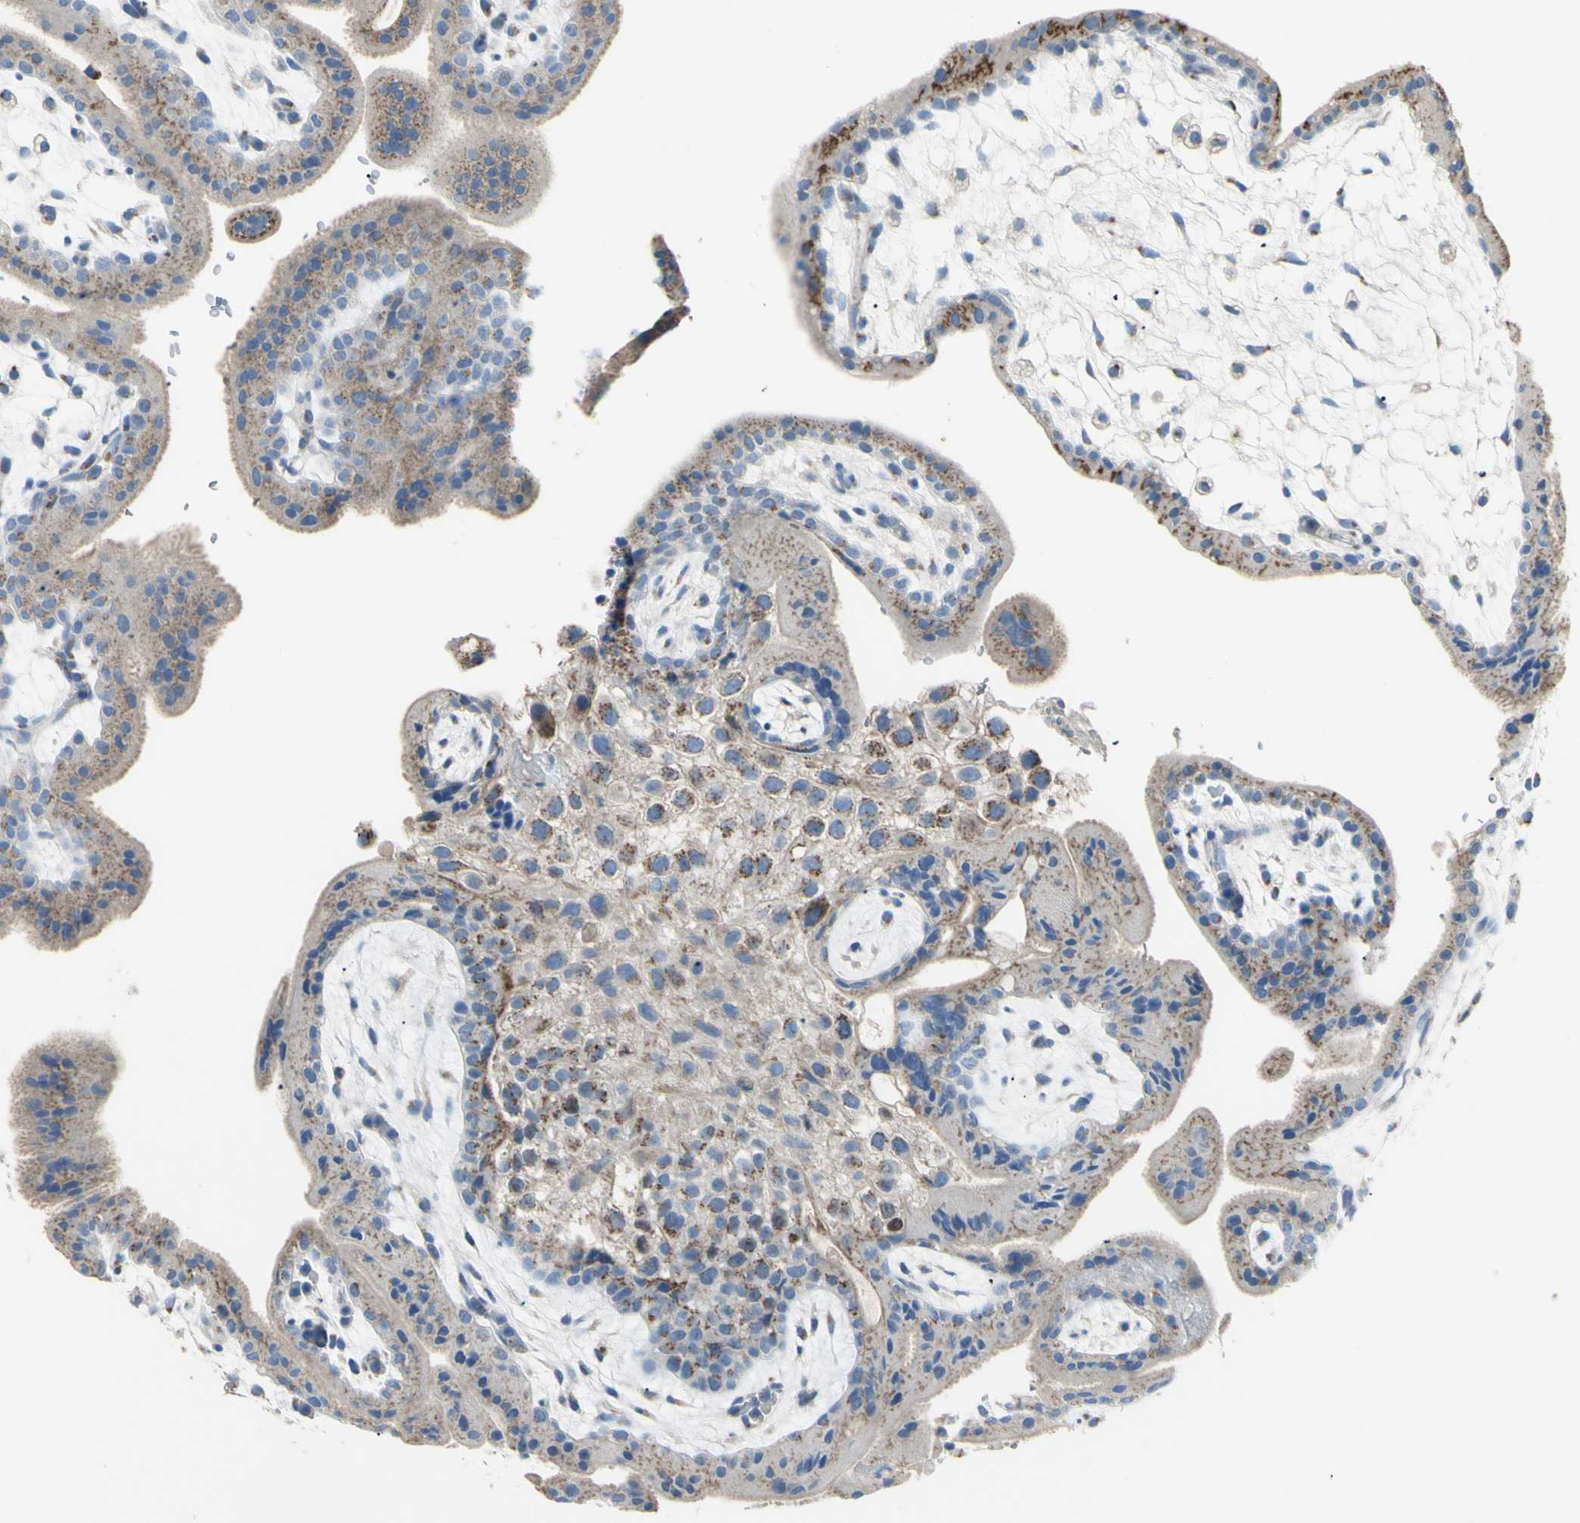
{"staining": {"intensity": "moderate", "quantity": "25%-75%", "location": "cytoplasmic/membranous"}, "tissue": "placenta", "cell_type": "Decidual cells", "image_type": "normal", "snomed": [{"axis": "morphology", "description": "Normal tissue, NOS"}, {"axis": "topography", "description": "Placenta"}], "caption": "High-power microscopy captured an immunohistochemistry image of benign placenta, revealing moderate cytoplasmic/membranous staining in approximately 25%-75% of decidual cells.", "gene": "B4GALT3", "patient": {"sex": "female", "age": 35}}